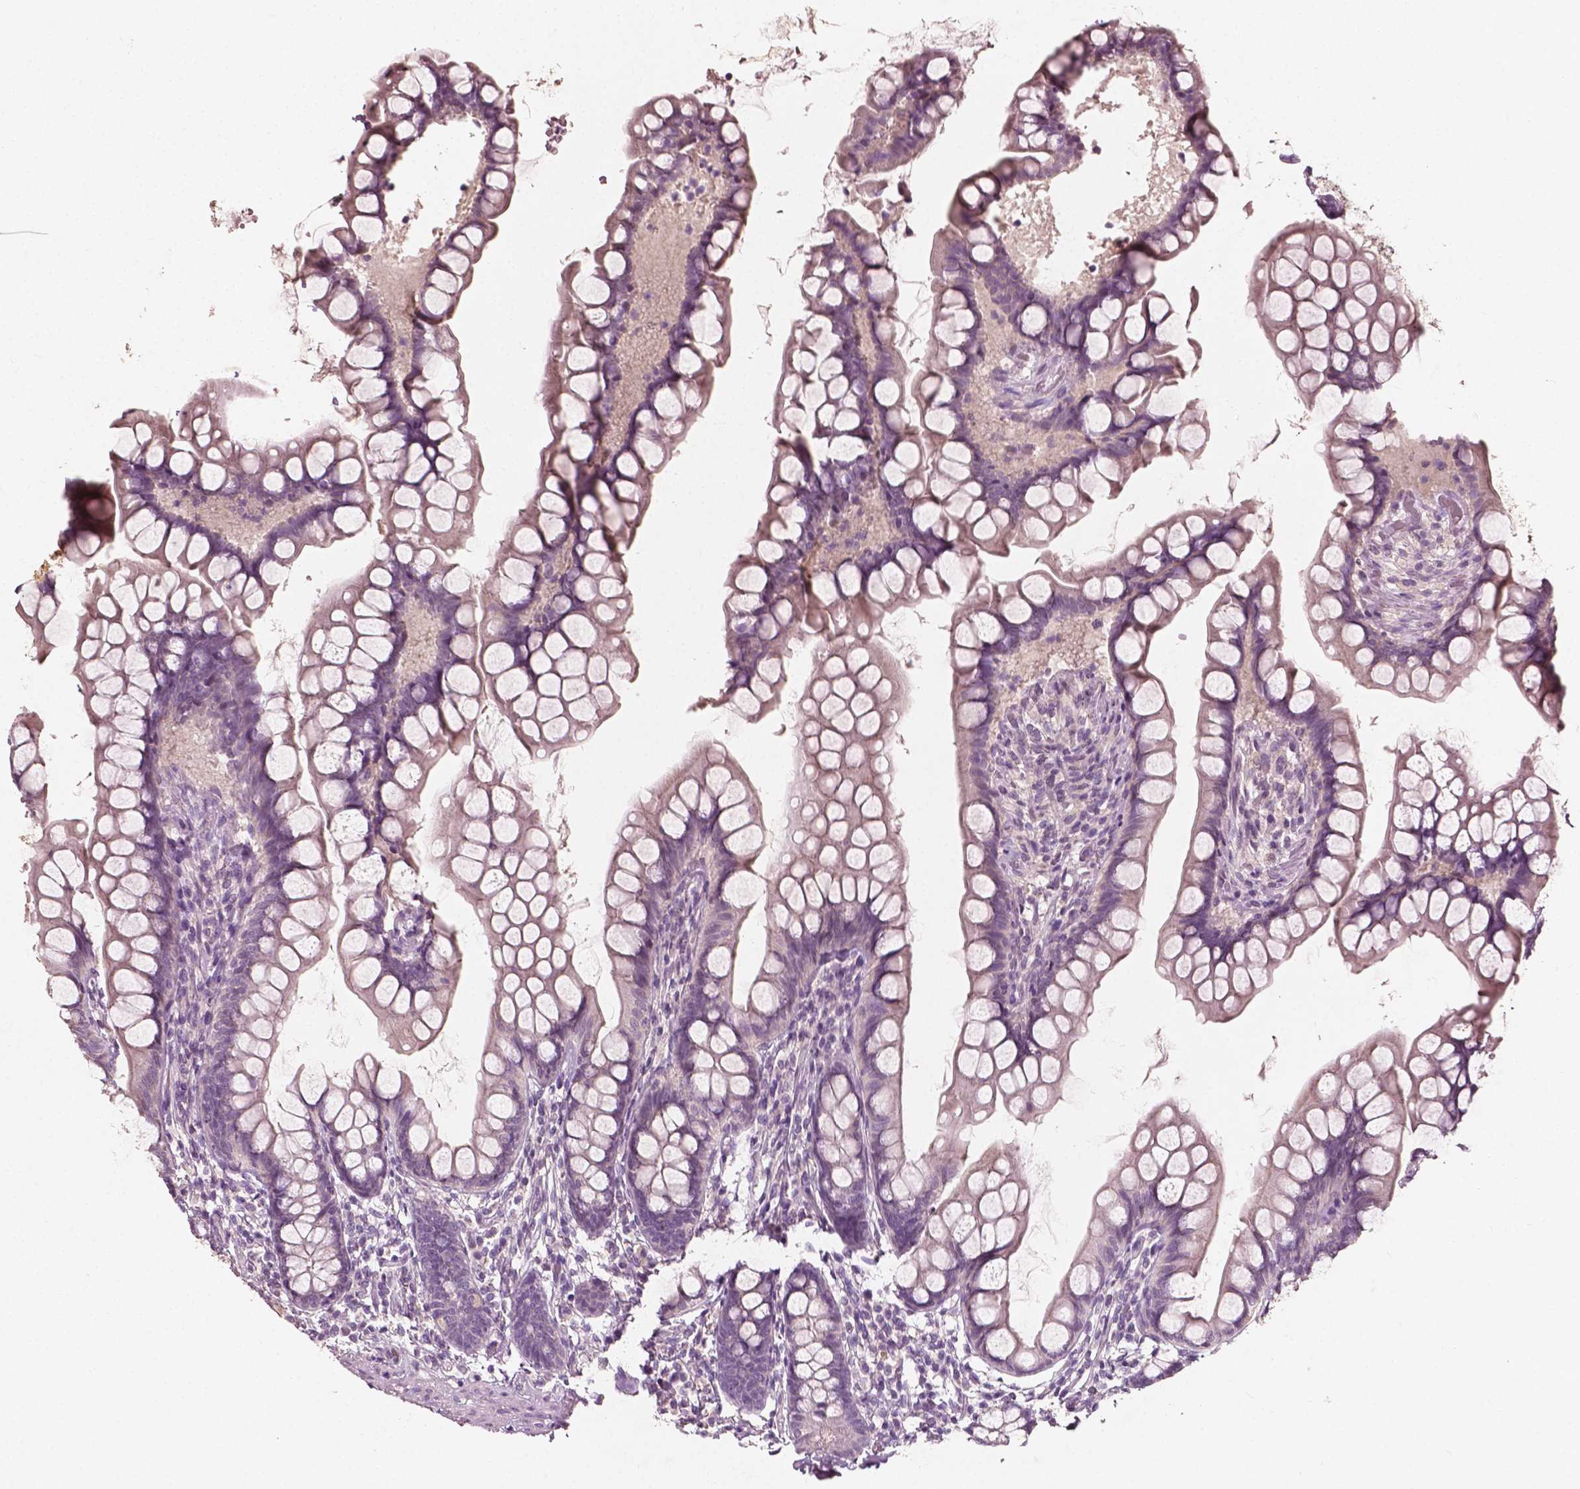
{"staining": {"intensity": "weak", "quantity": "<25%", "location": "cytoplasmic/membranous"}, "tissue": "small intestine", "cell_type": "Glandular cells", "image_type": "normal", "snomed": [{"axis": "morphology", "description": "Normal tissue, NOS"}, {"axis": "topography", "description": "Small intestine"}], "caption": "Immunohistochemical staining of normal small intestine shows no significant staining in glandular cells.", "gene": "PLA2R1", "patient": {"sex": "male", "age": 70}}